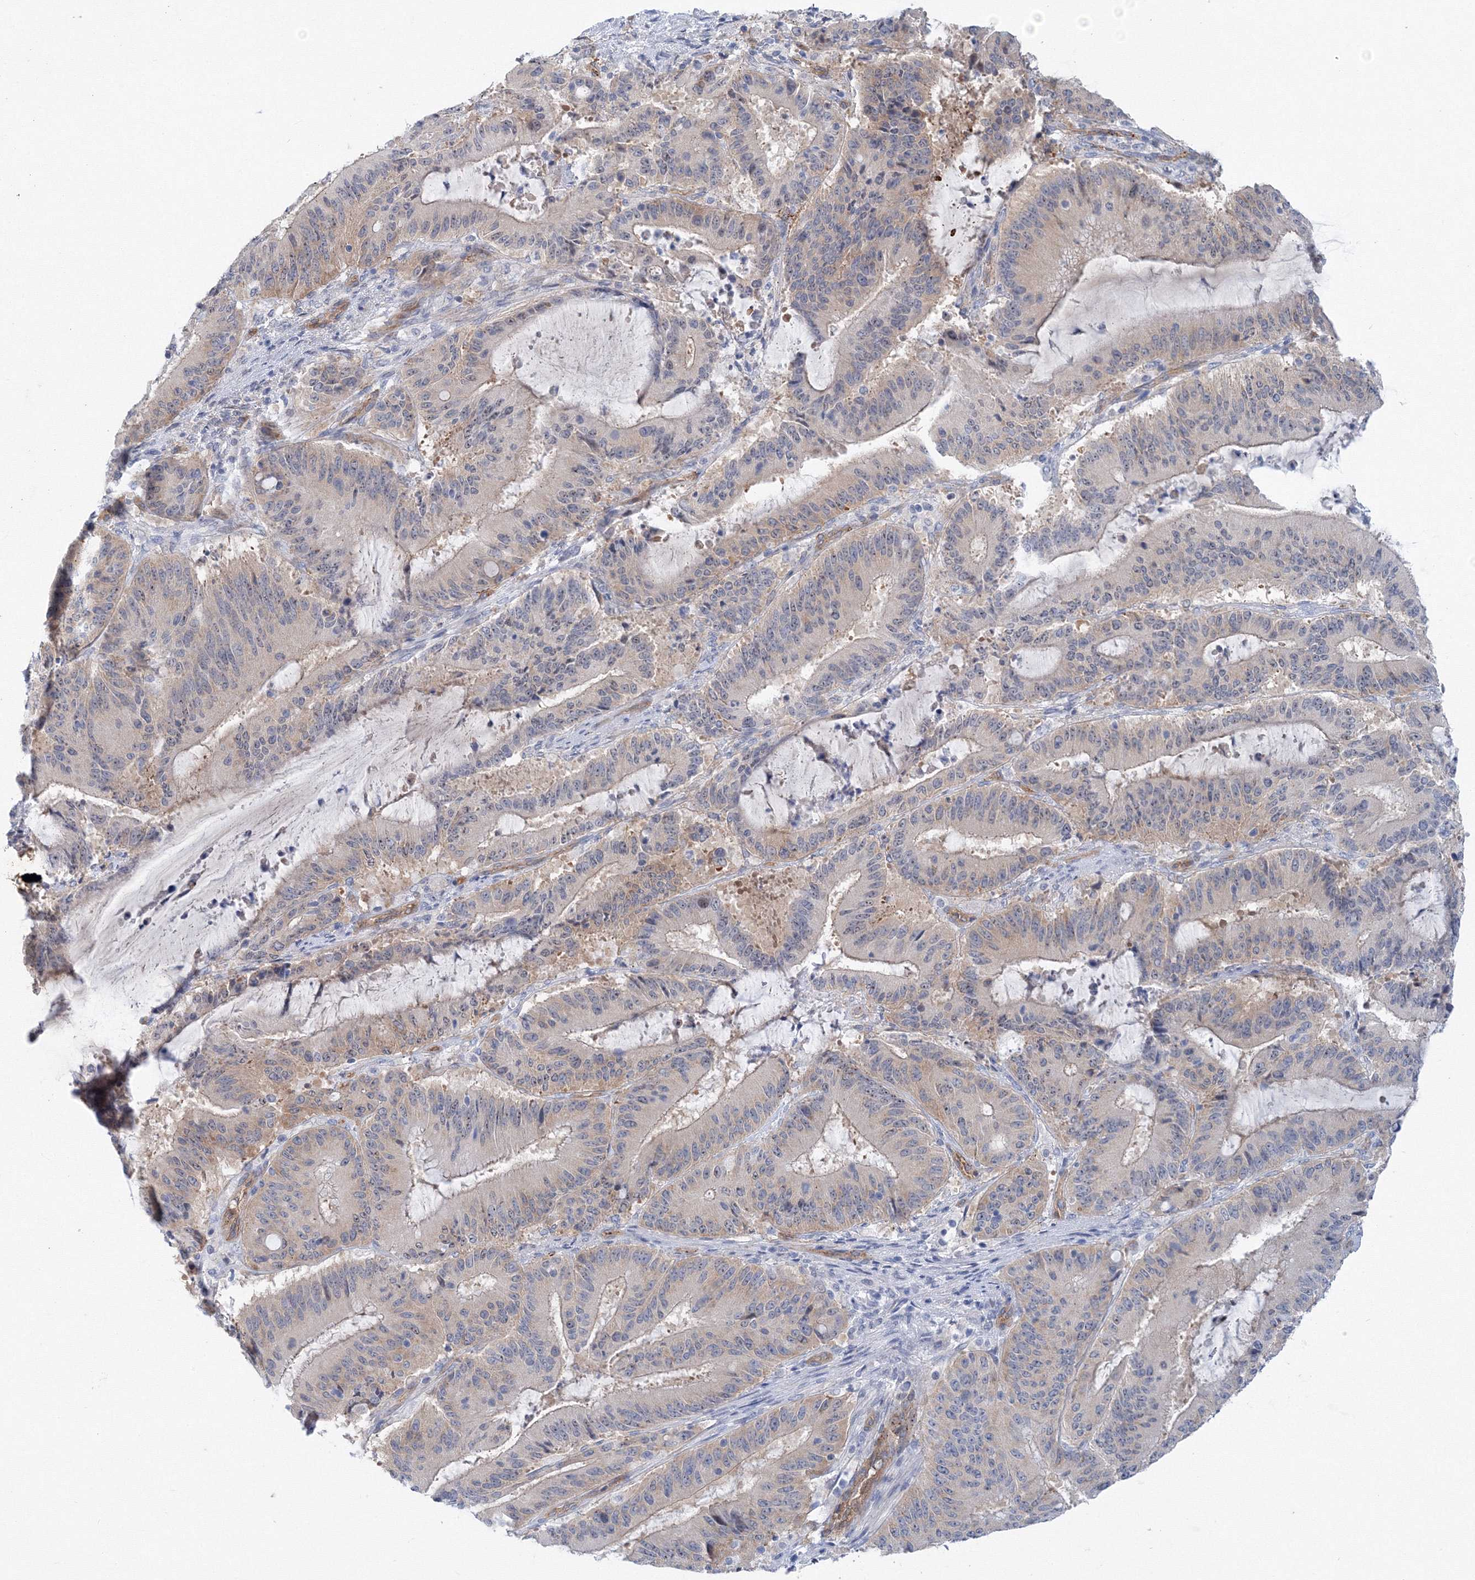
{"staining": {"intensity": "negative", "quantity": "none", "location": "none"}, "tissue": "liver cancer", "cell_type": "Tumor cells", "image_type": "cancer", "snomed": [{"axis": "morphology", "description": "Normal tissue, NOS"}, {"axis": "morphology", "description": "Cholangiocarcinoma"}, {"axis": "topography", "description": "Liver"}, {"axis": "topography", "description": "Peripheral nerve tissue"}], "caption": "Tumor cells are negative for brown protein staining in liver cancer.", "gene": "TANC1", "patient": {"sex": "female", "age": 73}}